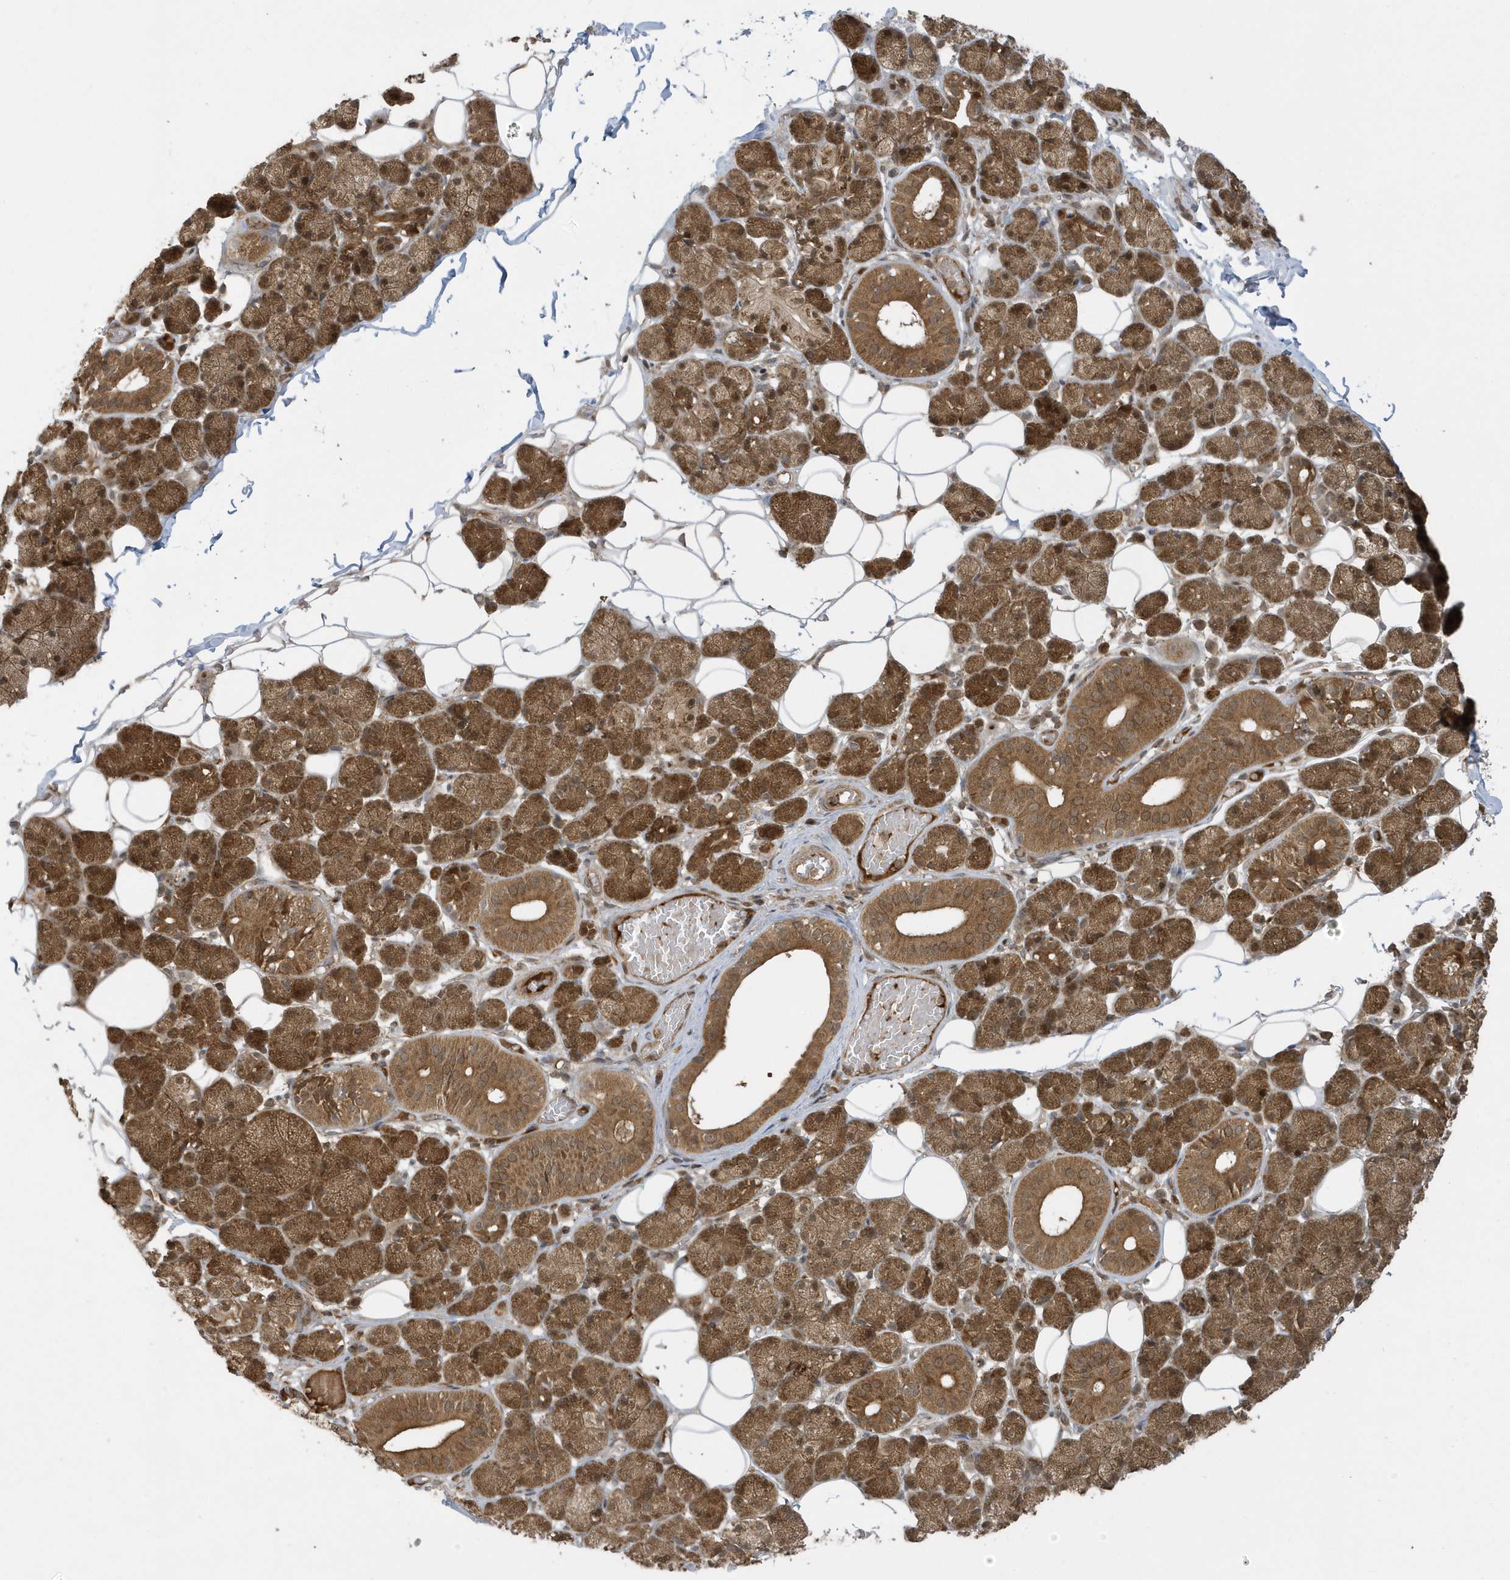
{"staining": {"intensity": "strong", "quantity": ">75%", "location": "cytoplasmic/membranous"}, "tissue": "salivary gland", "cell_type": "Glandular cells", "image_type": "normal", "snomed": [{"axis": "morphology", "description": "Normal tissue, NOS"}, {"axis": "topography", "description": "Salivary gland"}], "caption": "Protein expression analysis of benign human salivary gland reveals strong cytoplasmic/membranous expression in about >75% of glandular cells.", "gene": "STAMBP", "patient": {"sex": "female", "age": 33}}